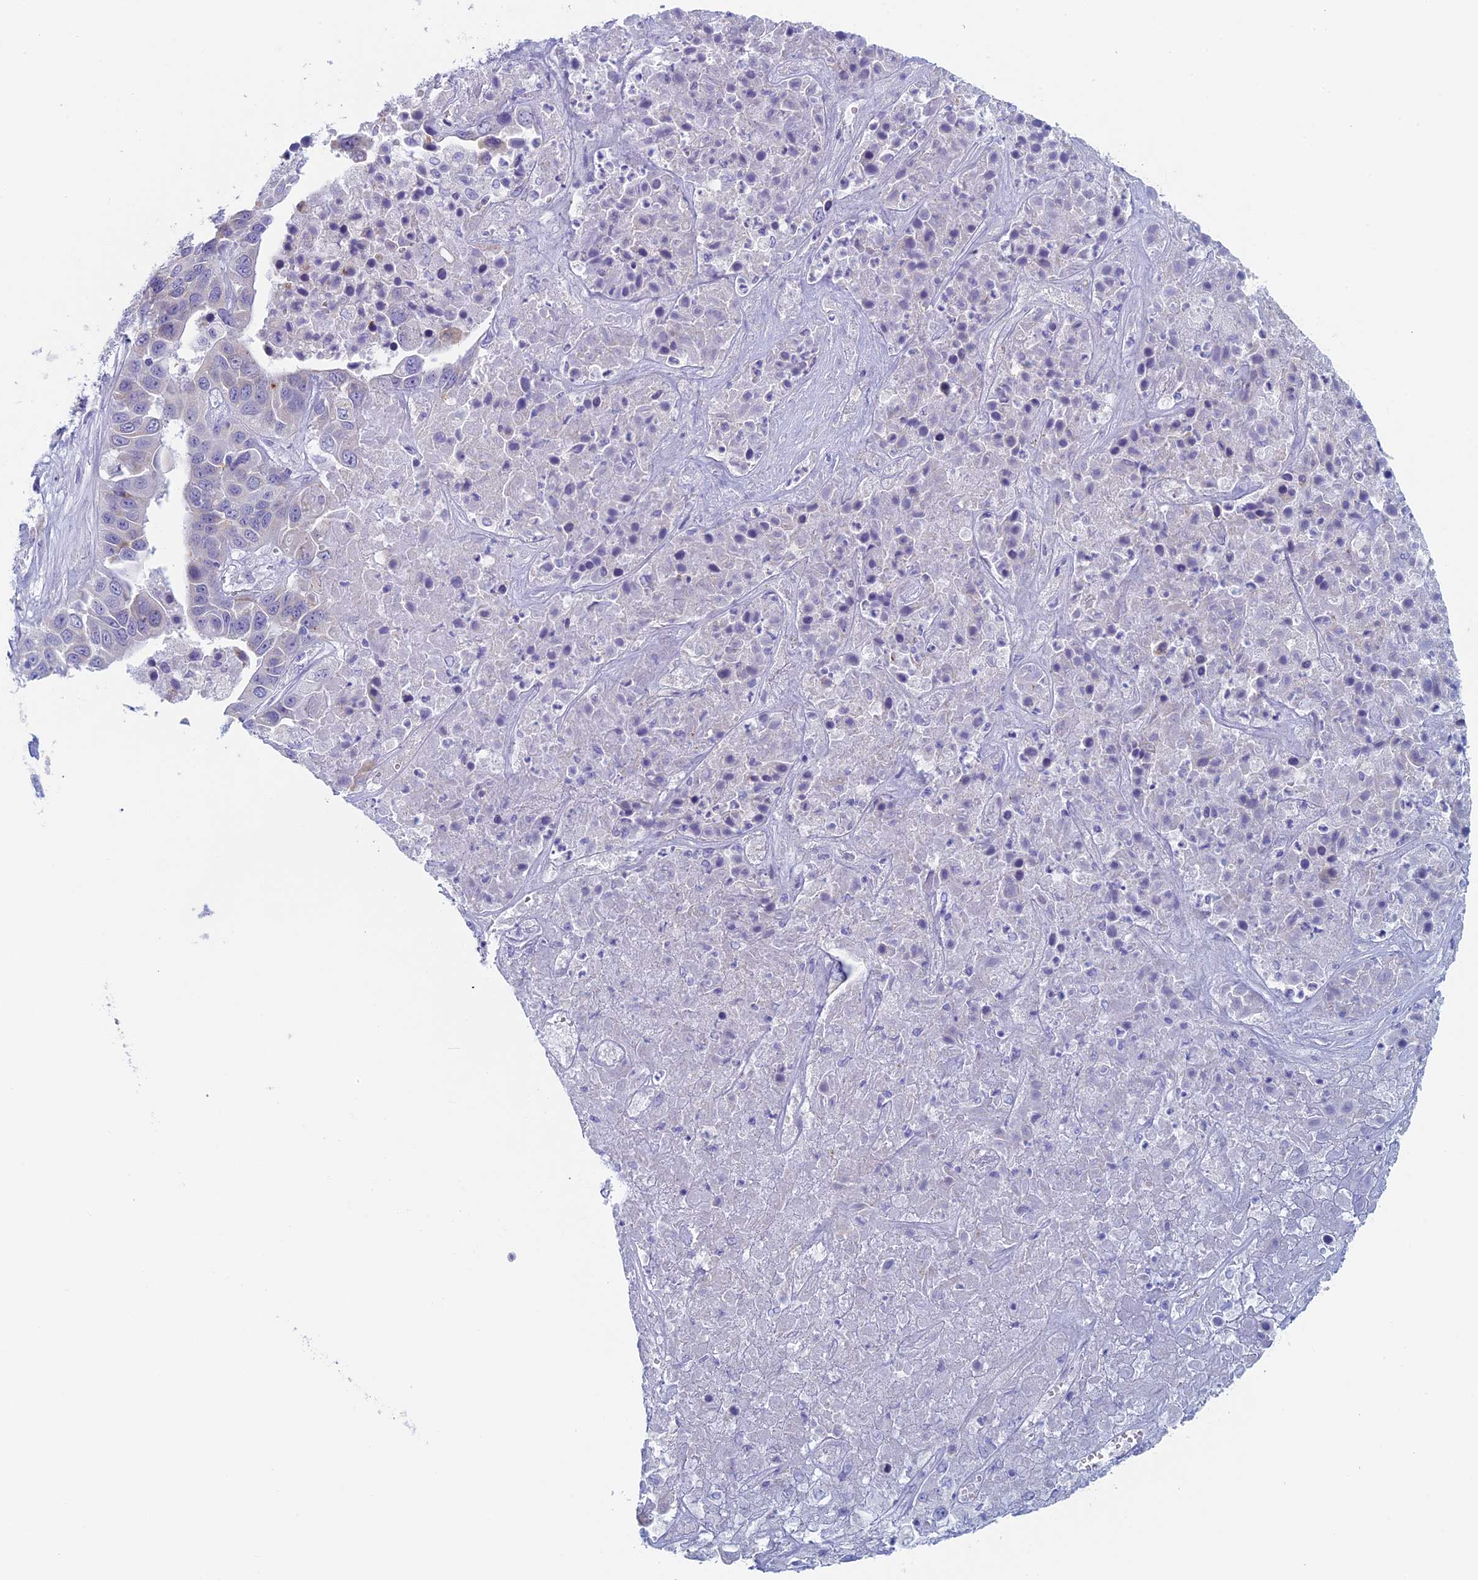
{"staining": {"intensity": "negative", "quantity": "none", "location": "none"}, "tissue": "liver cancer", "cell_type": "Tumor cells", "image_type": "cancer", "snomed": [{"axis": "morphology", "description": "Cholangiocarcinoma"}, {"axis": "topography", "description": "Liver"}], "caption": "Liver cholangiocarcinoma stained for a protein using IHC exhibits no expression tumor cells.", "gene": "MAGEB6", "patient": {"sex": "female", "age": 52}}